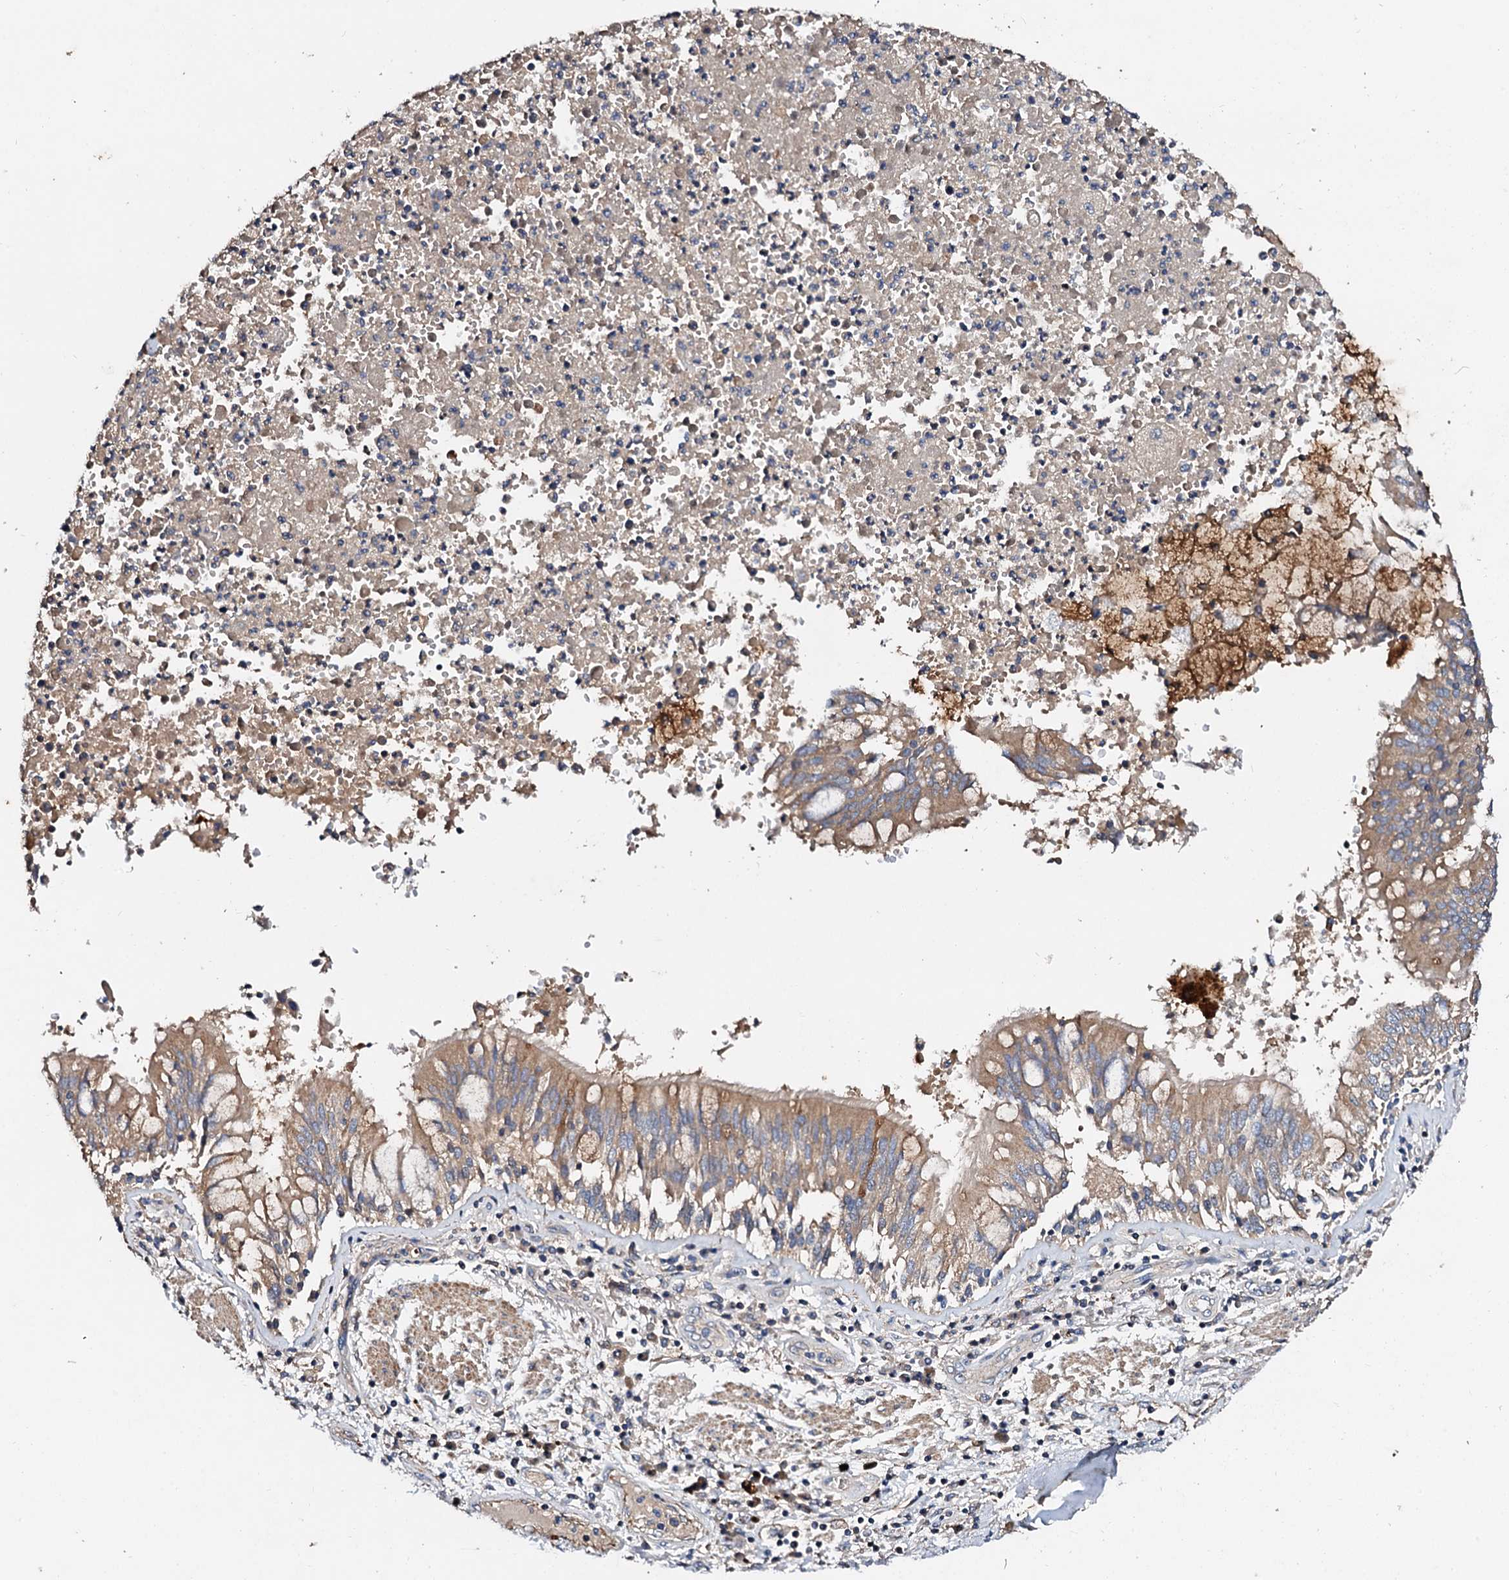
{"staining": {"intensity": "moderate", "quantity": "<25%", "location": "cytoplasmic/membranous"}, "tissue": "adipose tissue", "cell_type": "Adipocytes", "image_type": "normal", "snomed": [{"axis": "morphology", "description": "Normal tissue, NOS"}, {"axis": "topography", "description": "Cartilage tissue"}, {"axis": "topography", "description": "Bronchus"}, {"axis": "topography", "description": "Lung"}, {"axis": "topography", "description": "Peripheral nerve tissue"}], "caption": "Moderate cytoplasmic/membranous staining is seen in about <25% of adipocytes in normal adipose tissue.", "gene": "FIBIN", "patient": {"sex": "female", "age": 49}}